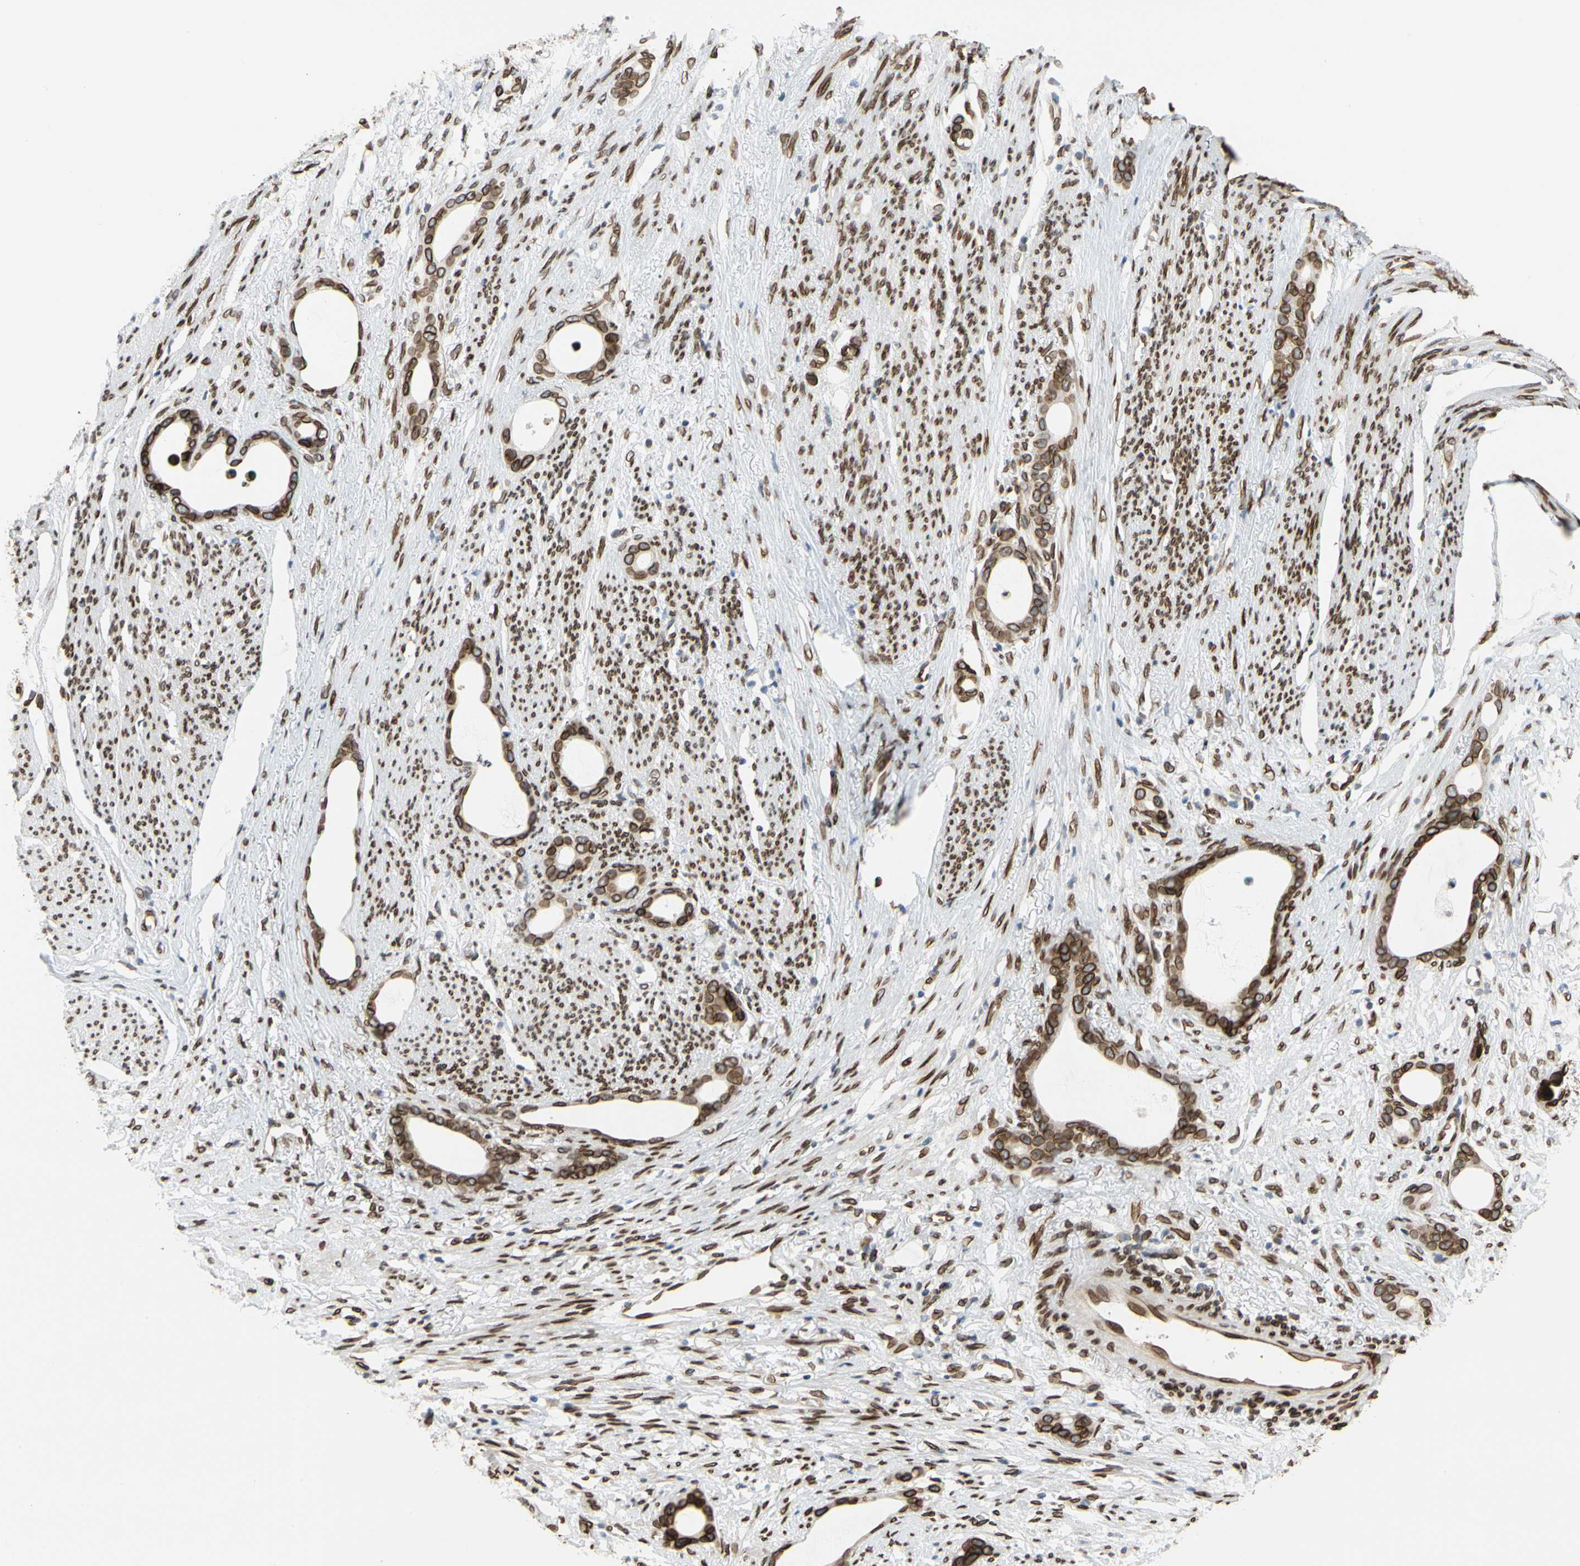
{"staining": {"intensity": "strong", "quantity": ">75%", "location": "cytoplasmic/membranous,nuclear"}, "tissue": "stomach cancer", "cell_type": "Tumor cells", "image_type": "cancer", "snomed": [{"axis": "morphology", "description": "Adenocarcinoma, NOS"}, {"axis": "topography", "description": "Stomach"}], "caption": "Protein analysis of stomach cancer (adenocarcinoma) tissue displays strong cytoplasmic/membranous and nuclear positivity in approximately >75% of tumor cells.", "gene": "SUN1", "patient": {"sex": "female", "age": 75}}